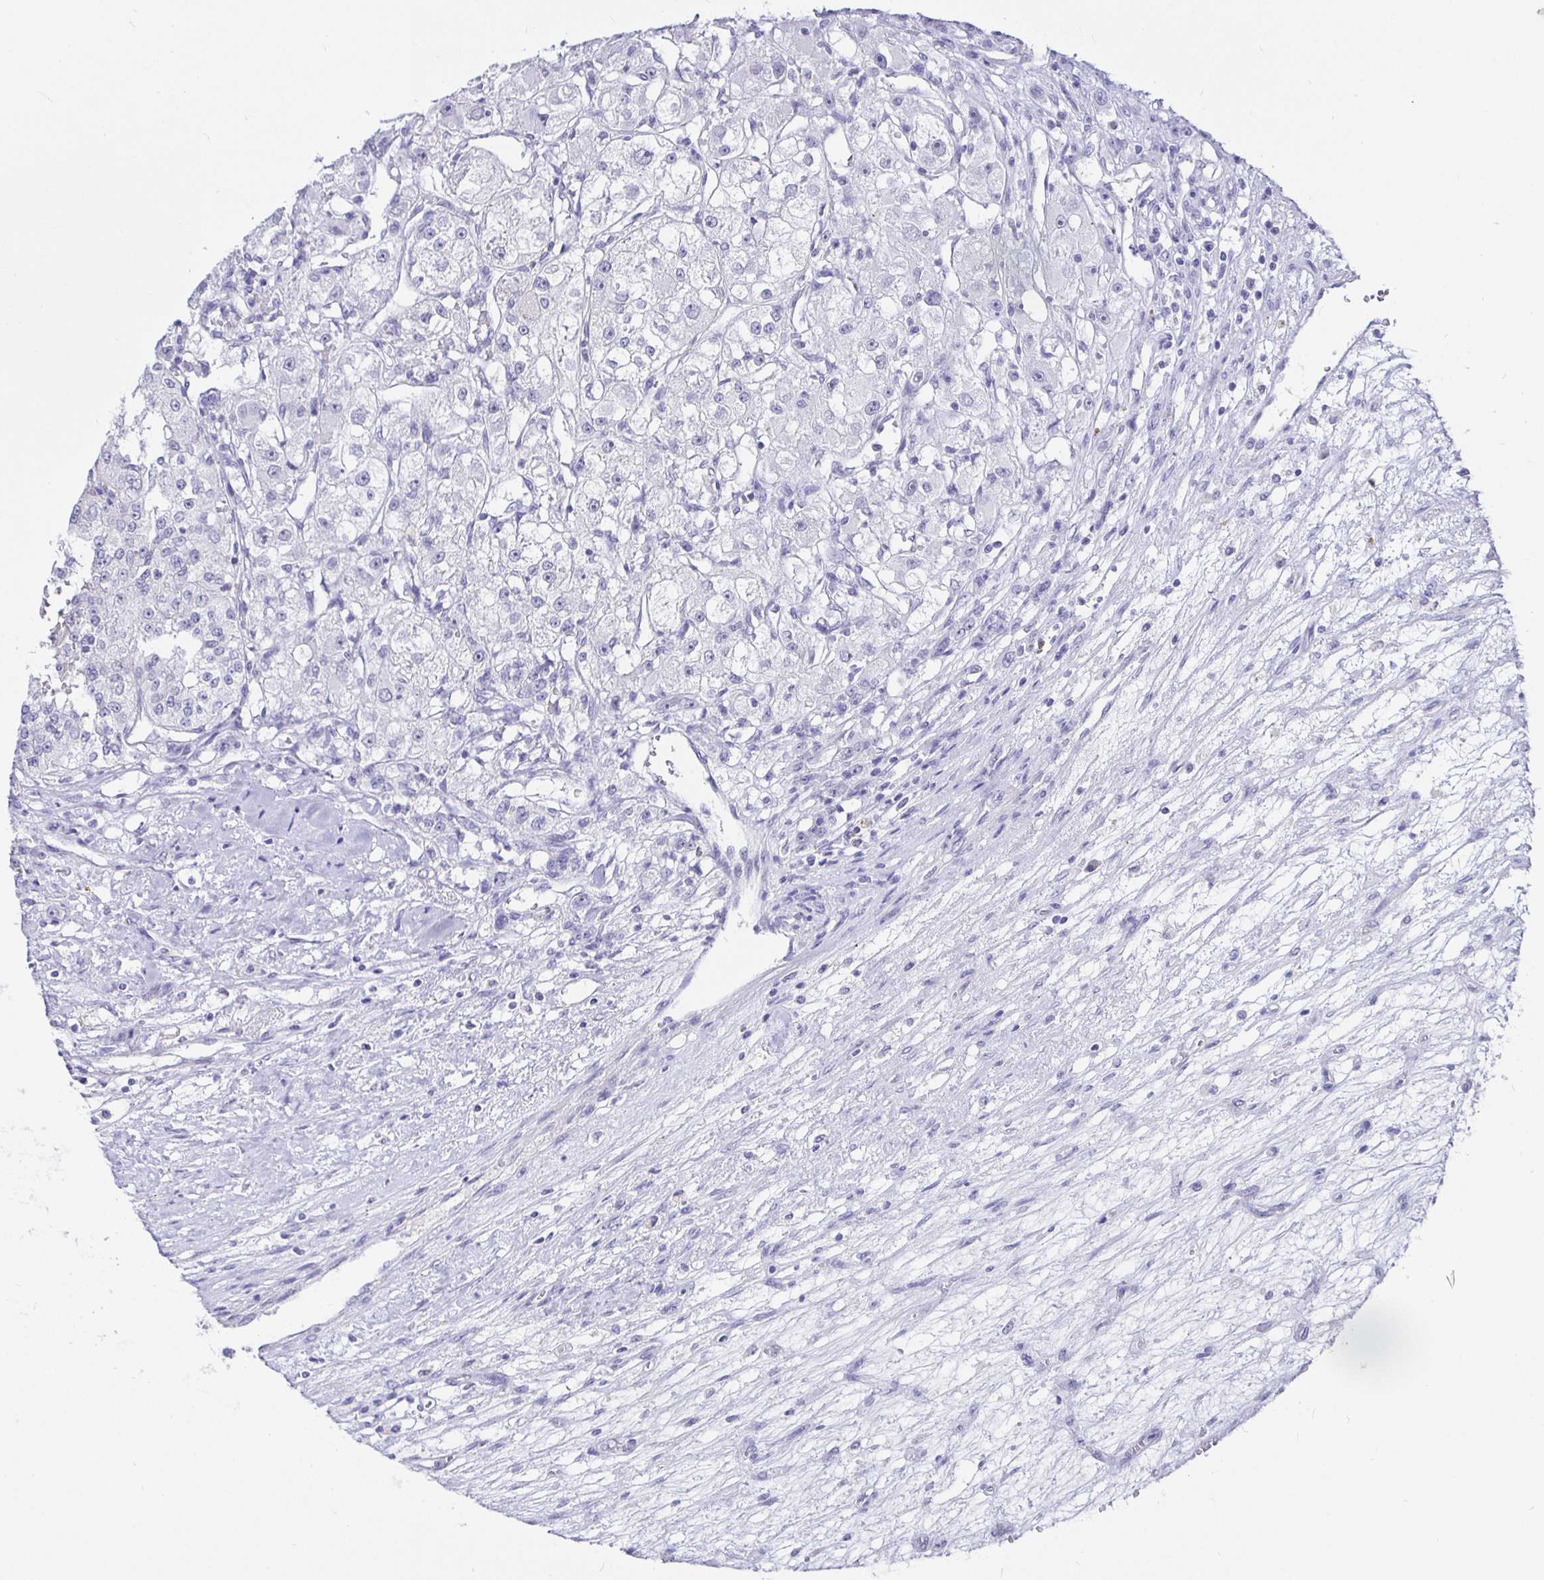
{"staining": {"intensity": "negative", "quantity": "none", "location": "none"}, "tissue": "renal cancer", "cell_type": "Tumor cells", "image_type": "cancer", "snomed": [{"axis": "morphology", "description": "Adenocarcinoma, NOS"}, {"axis": "topography", "description": "Kidney"}], "caption": "IHC image of renal cancer stained for a protein (brown), which demonstrates no staining in tumor cells. (DAB IHC with hematoxylin counter stain).", "gene": "EZHIP", "patient": {"sex": "female", "age": 63}}